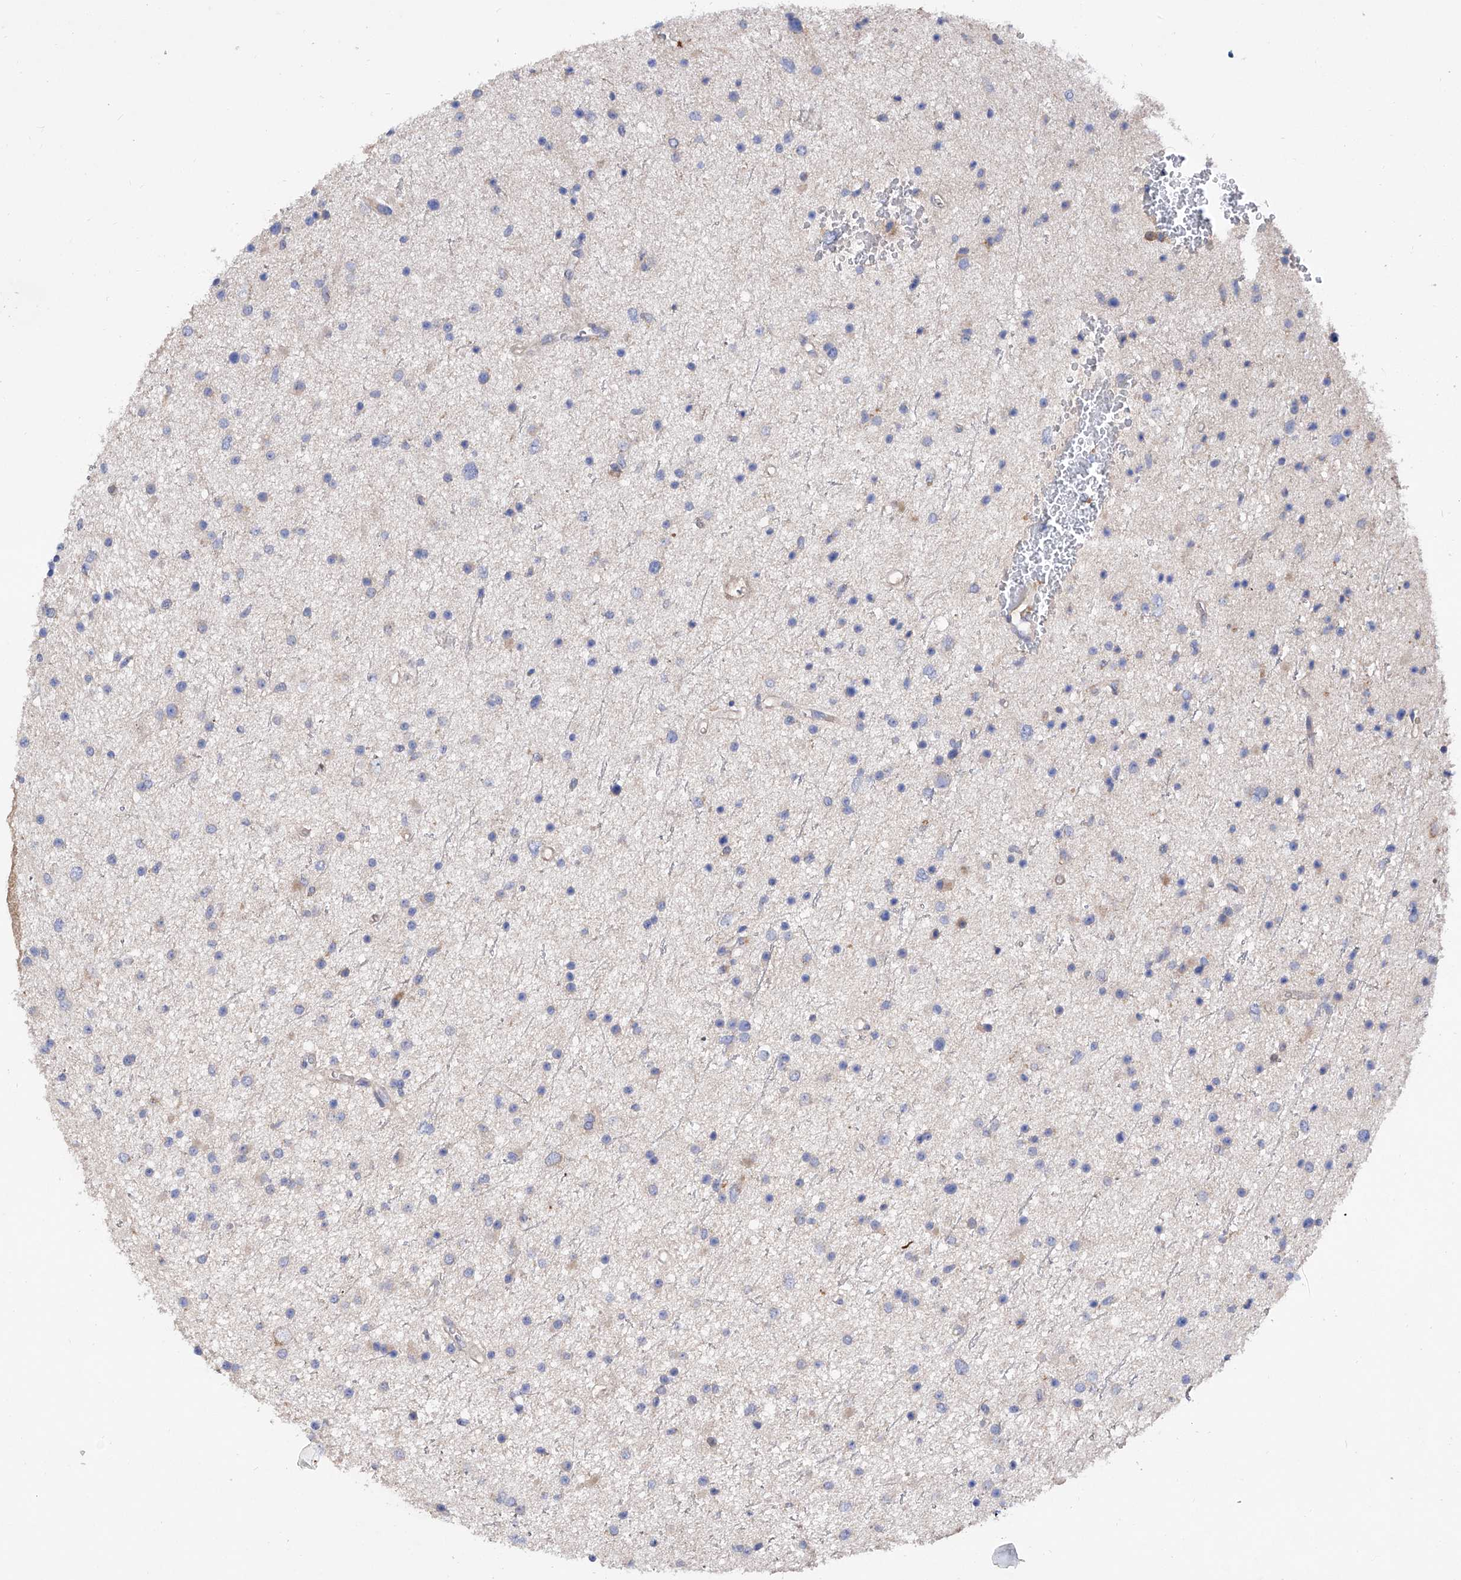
{"staining": {"intensity": "weak", "quantity": "<25%", "location": "cytoplasmic/membranous"}, "tissue": "glioma", "cell_type": "Tumor cells", "image_type": "cancer", "snomed": [{"axis": "morphology", "description": "Glioma, malignant, Low grade"}, {"axis": "topography", "description": "Cerebral cortex"}], "caption": "High power microscopy micrograph of an IHC histopathology image of glioma, revealing no significant expression in tumor cells.", "gene": "INPP5B", "patient": {"sex": "female", "age": 39}}